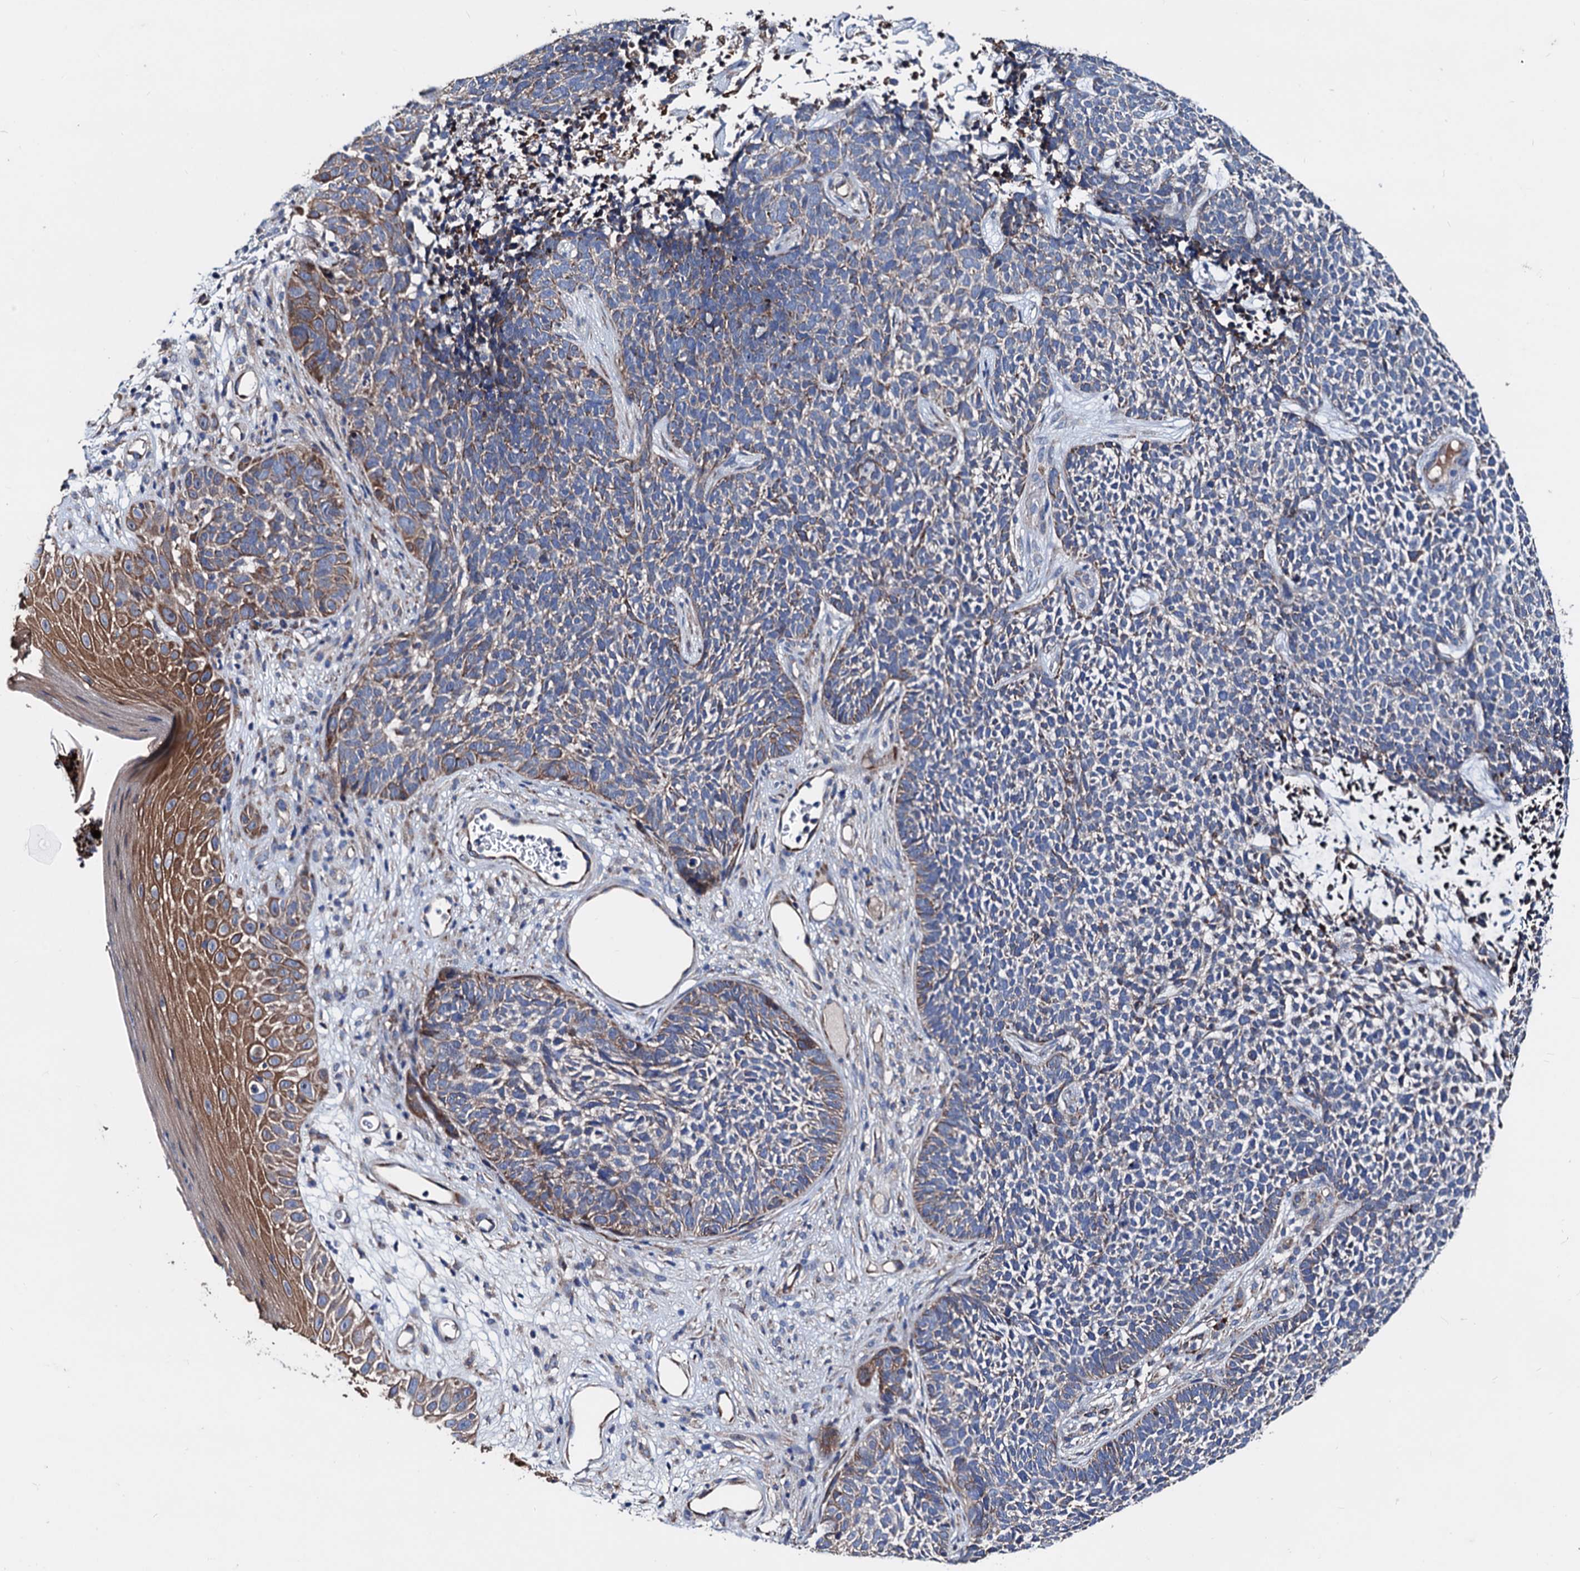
{"staining": {"intensity": "moderate", "quantity": "25%-75%", "location": "cytoplasmic/membranous"}, "tissue": "skin cancer", "cell_type": "Tumor cells", "image_type": "cancer", "snomed": [{"axis": "morphology", "description": "Basal cell carcinoma"}, {"axis": "topography", "description": "Skin"}], "caption": "Tumor cells display moderate cytoplasmic/membranous expression in about 25%-75% of cells in skin cancer.", "gene": "AKAP11", "patient": {"sex": "female", "age": 84}}